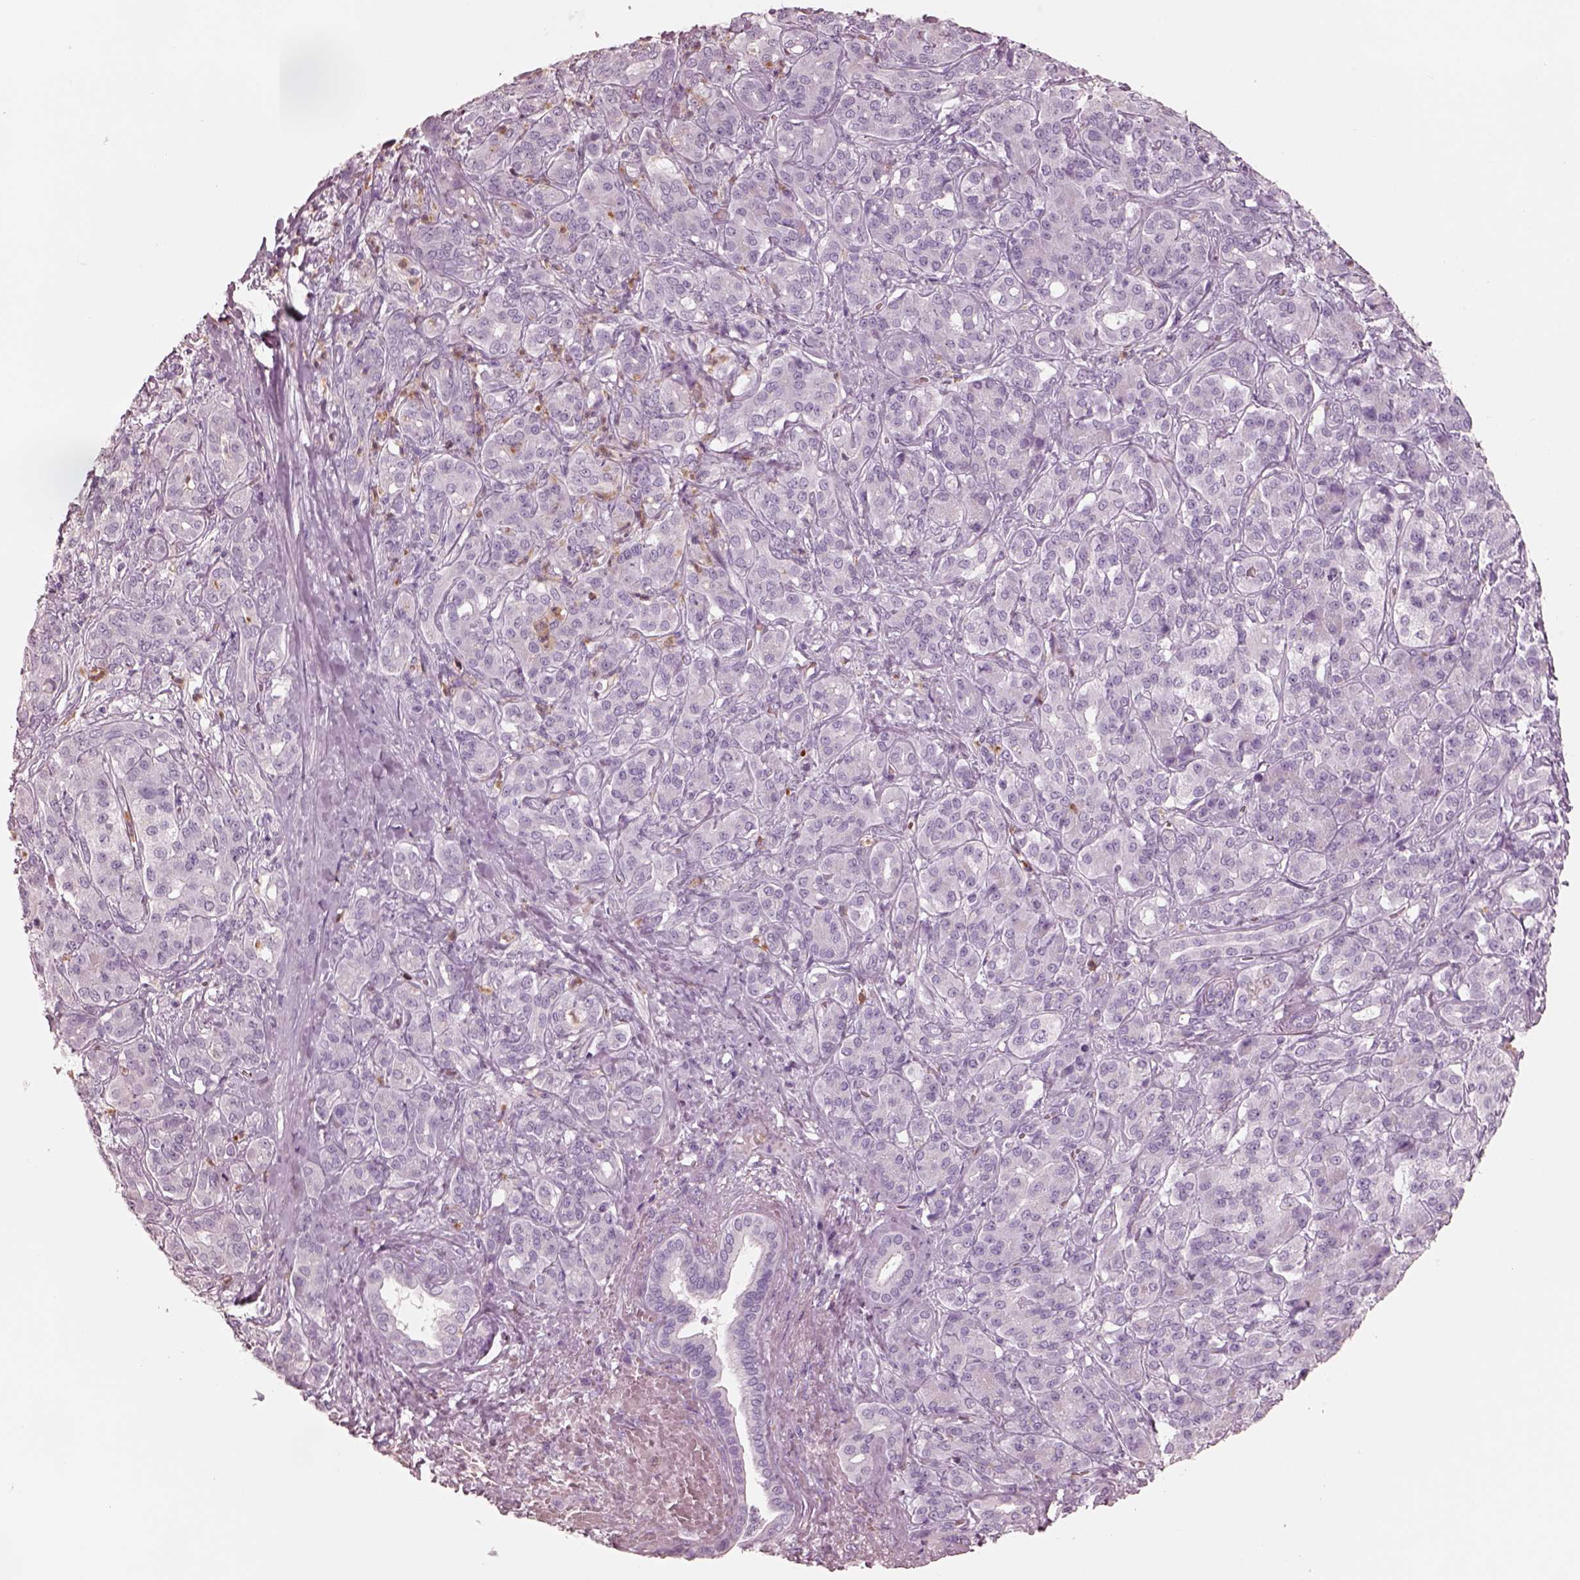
{"staining": {"intensity": "negative", "quantity": "none", "location": "none"}, "tissue": "pancreatic cancer", "cell_type": "Tumor cells", "image_type": "cancer", "snomed": [{"axis": "morphology", "description": "Normal tissue, NOS"}, {"axis": "morphology", "description": "Inflammation, NOS"}, {"axis": "morphology", "description": "Adenocarcinoma, NOS"}, {"axis": "topography", "description": "Pancreas"}], "caption": "A high-resolution image shows immunohistochemistry (IHC) staining of pancreatic adenocarcinoma, which exhibits no significant positivity in tumor cells. (DAB immunohistochemistry (IHC) with hematoxylin counter stain).", "gene": "ELANE", "patient": {"sex": "male", "age": 57}}